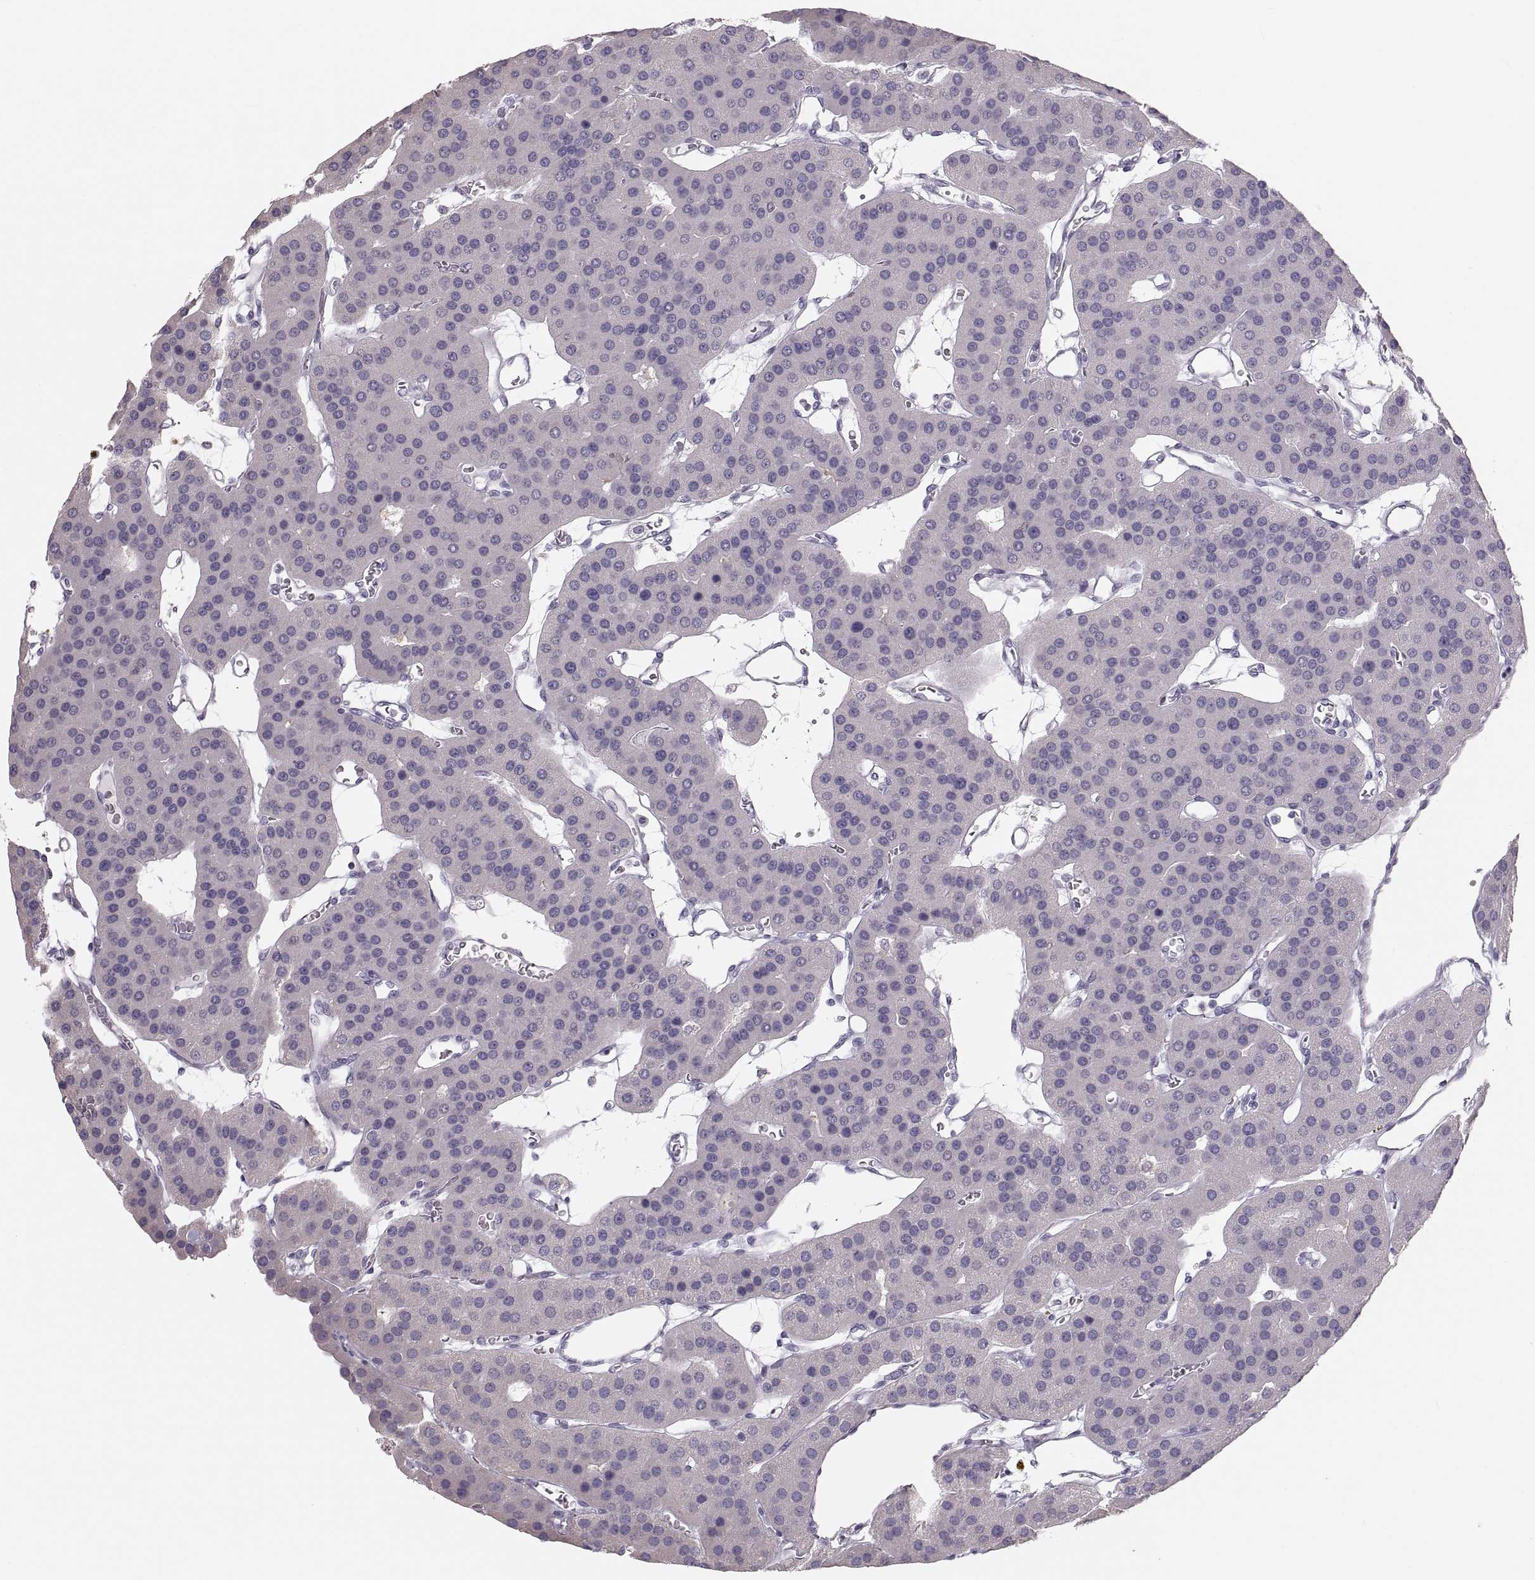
{"staining": {"intensity": "negative", "quantity": "none", "location": "none"}, "tissue": "parathyroid gland", "cell_type": "Glandular cells", "image_type": "normal", "snomed": [{"axis": "morphology", "description": "Normal tissue, NOS"}, {"axis": "morphology", "description": "Adenoma, NOS"}, {"axis": "topography", "description": "Parathyroid gland"}], "caption": "This is an immunohistochemistry (IHC) histopathology image of normal parathyroid gland. There is no expression in glandular cells.", "gene": "RUNDC3A", "patient": {"sex": "female", "age": 86}}